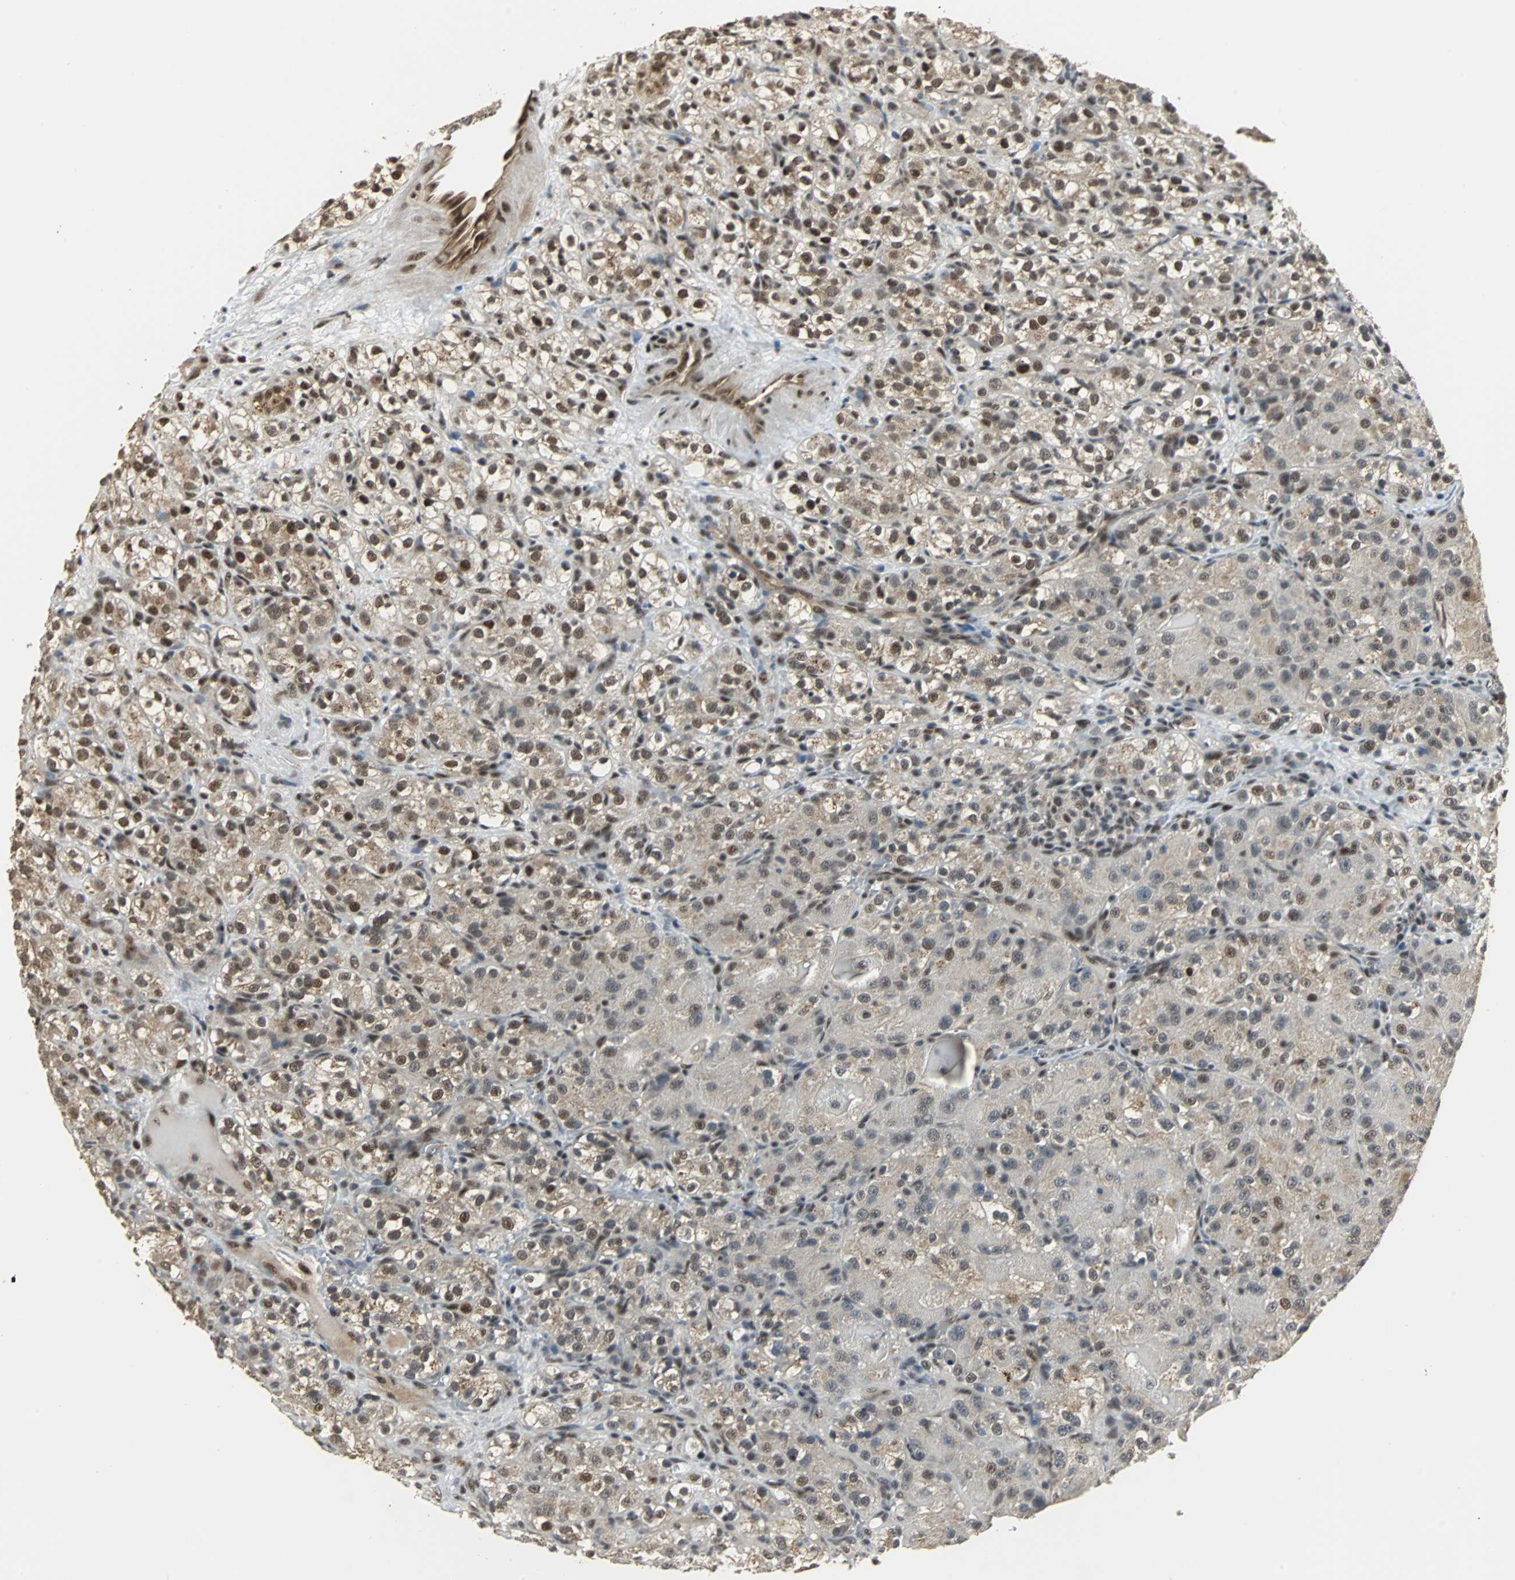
{"staining": {"intensity": "strong", "quantity": ">75%", "location": "nuclear"}, "tissue": "renal cancer", "cell_type": "Tumor cells", "image_type": "cancer", "snomed": [{"axis": "morphology", "description": "Normal tissue, NOS"}, {"axis": "morphology", "description": "Adenocarcinoma, NOS"}, {"axis": "topography", "description": "Kidney"}], "caption": "IHC photomicrograph of neoplastic tissue: renal cancer stained using immunohistochemistry shows high levels of strong protein expression localized specifically in the nuclear of tumor cells, appearing as a nuclear brown color.", "gene": "MED4", "patient": {"sex": "male", "age": 61}}